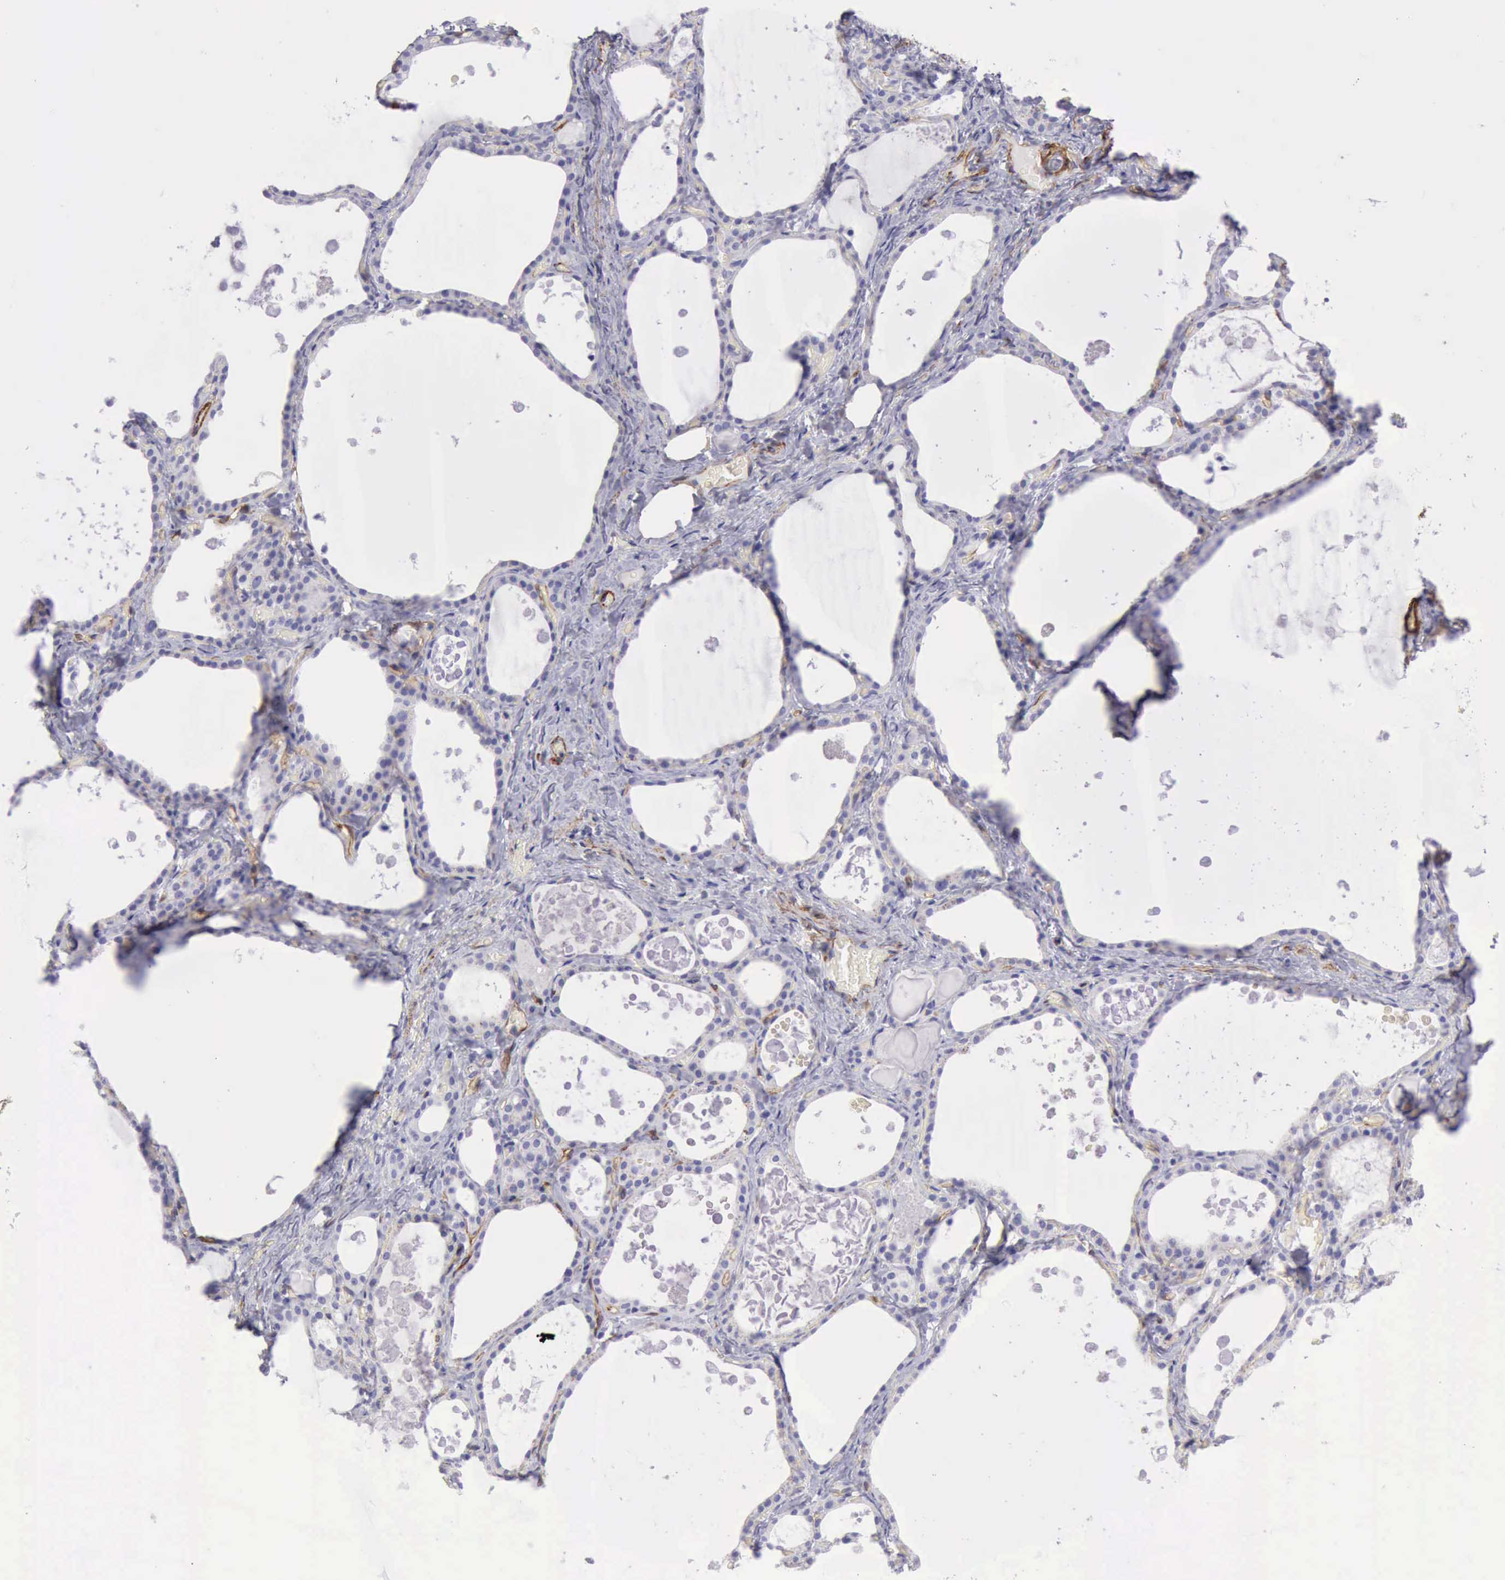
{"staining": {"intensity": "negative", "quantity": "none", "location": "none"}, "tissue": "thyroid gland", "cell_type": "Glandular cells", "image_type": "normal", "snomed": [{"axis": "morphology", "description": "Normal tissue, NOS"}, {"axis": "topography", "description": "Thyroid gland"}], "caption": "Immunohistochemical staining of normal human thyroid gland exhibits no significant expression in glandular cells. (Stains: DAB IHC with hematoxylin counter stain, Microscopy: brightfield microscopy at high magnification).", "gene": "AOC3", "patient": {"sex": "male", "age": 61}}